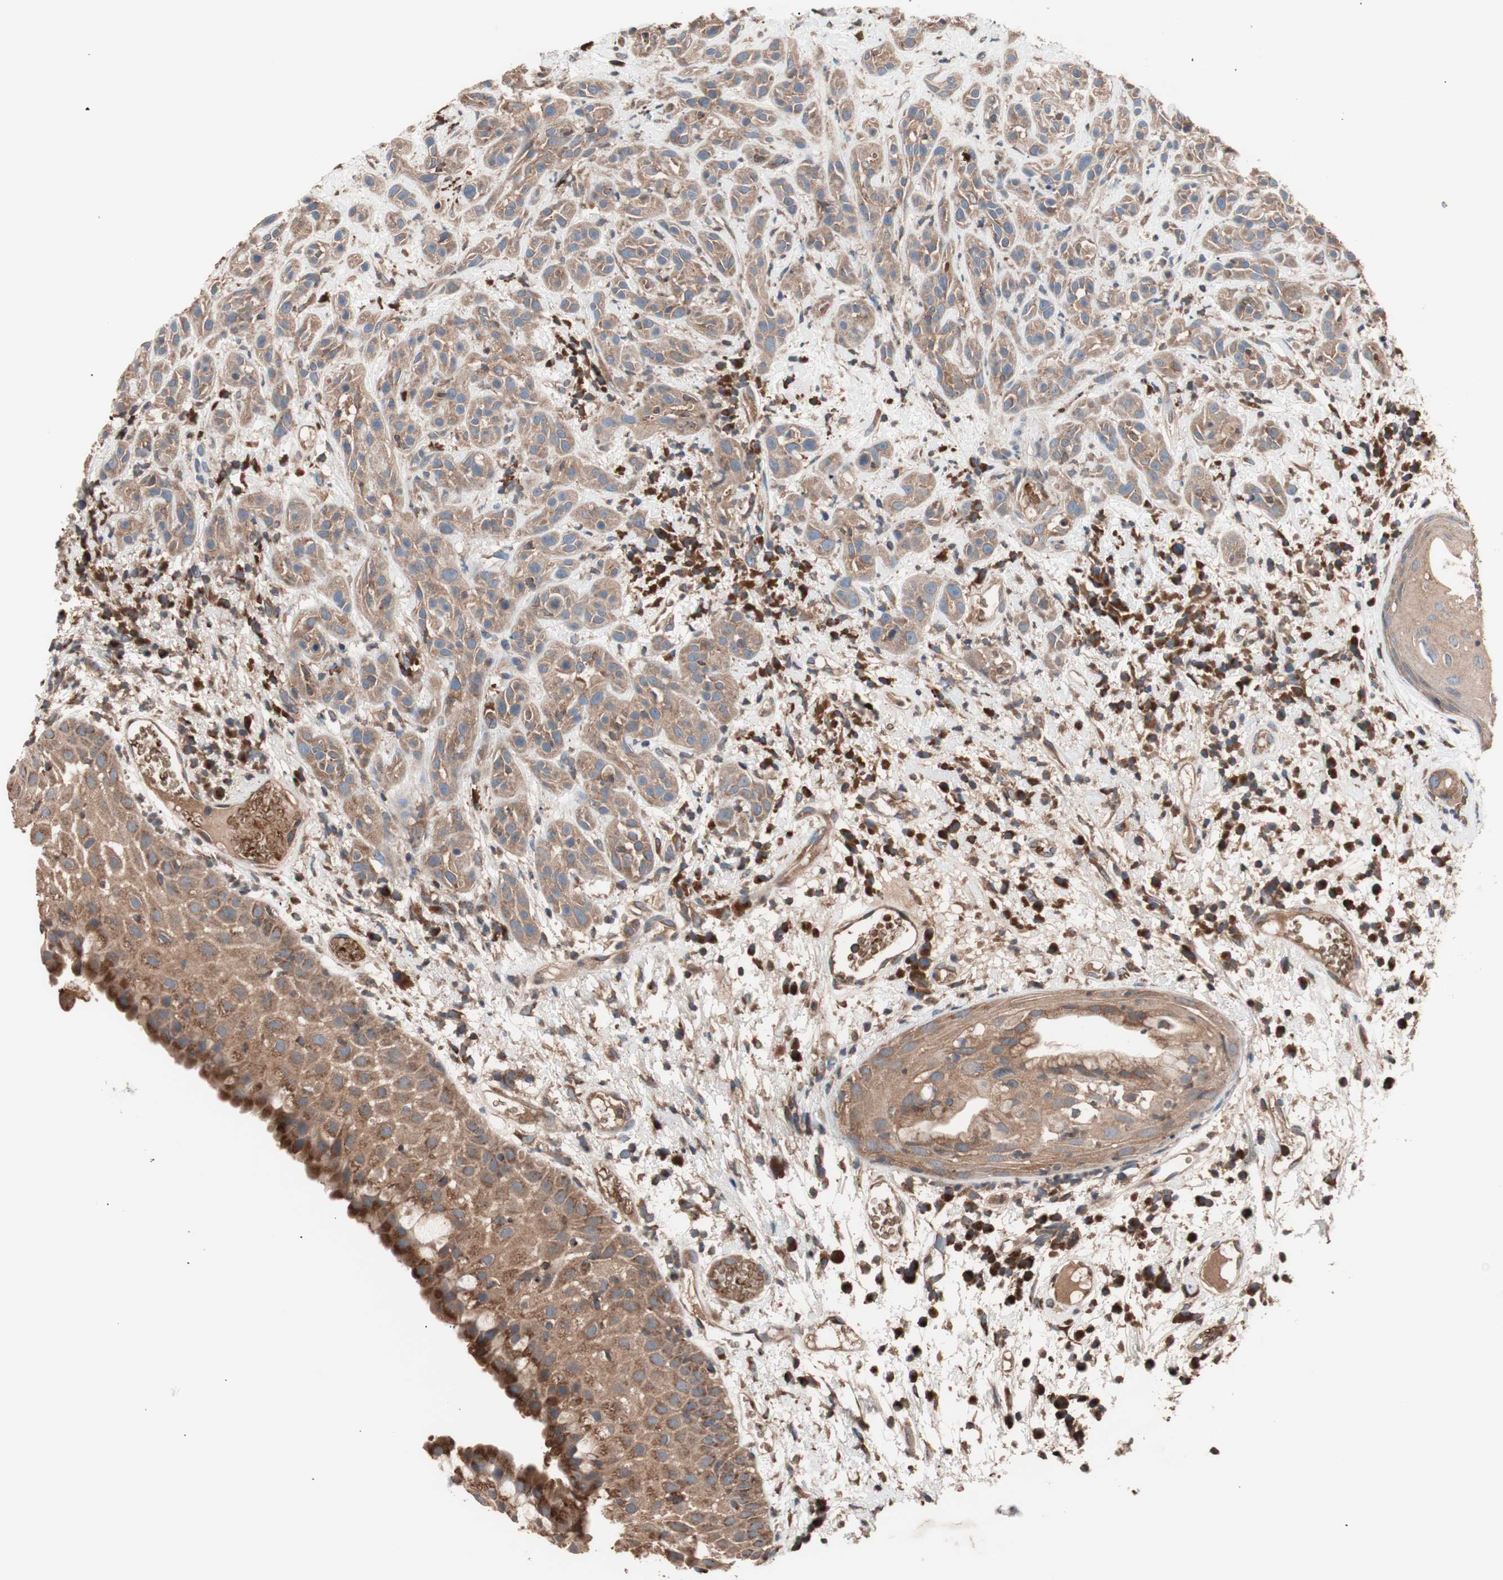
{"staining": {"intensity": "moderate", "quantity": ">75%", "location": "cytoplasmic/membranous"}, "tissue": "head and neck cancer", "cell_type": "Tumor cells", "image_type": "cancer", "snomed": [{"axis": "morphology", "description": "Squamous cell carcinoma, NOS"}, {"axis": "topography", "description": "Head-Neck"}], "caption": "Squamous cell carcinoma (head and neck) stained for a protein reveals moderate cytoplasmic/membranous positivity in tumor cells.", "gene": "GLYCTK", "patient": {"sex": "male", "age": 62}}